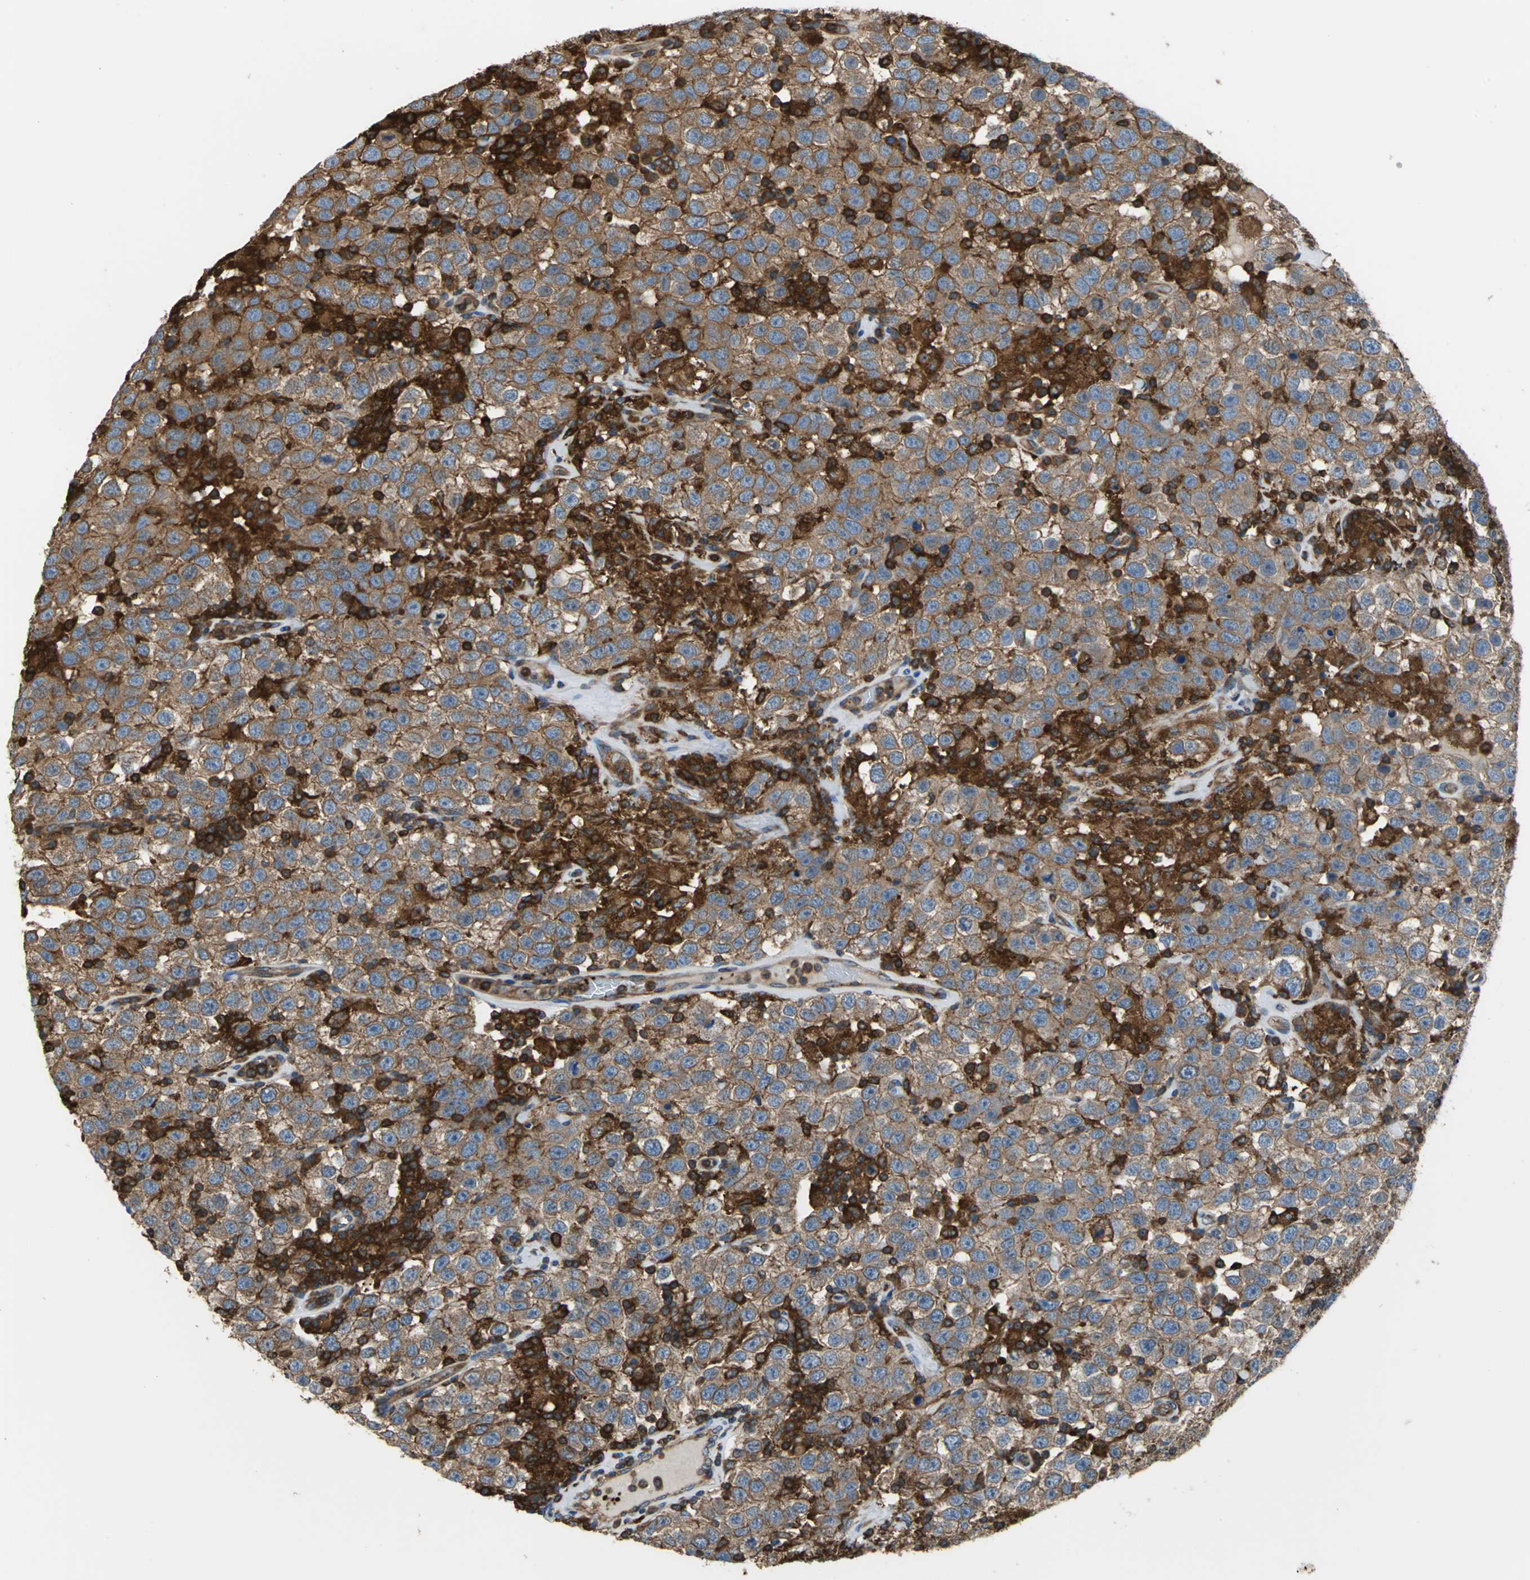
{"staining": {"intensity": "moderate", "quantity": "25%-75%", "location": "cytoplasmic/membranous"}, "tissue": "testis cancer", "cell_type": "Tumor cells", "image_type": "cancer", "snomed": [{"axis": "morphology", "description": "Seminoma, NOS"}, {"axis": "topography", "description": "Testis"}], "caption": "Seminoma (testis) tissue reveals moderate cytoplasmic/membranous expression in about 25%-75% of tumor cells, visualized by immunohistochemistry.", "gene": "TLN1", "patient": {"sex": "male", "age": 41}}